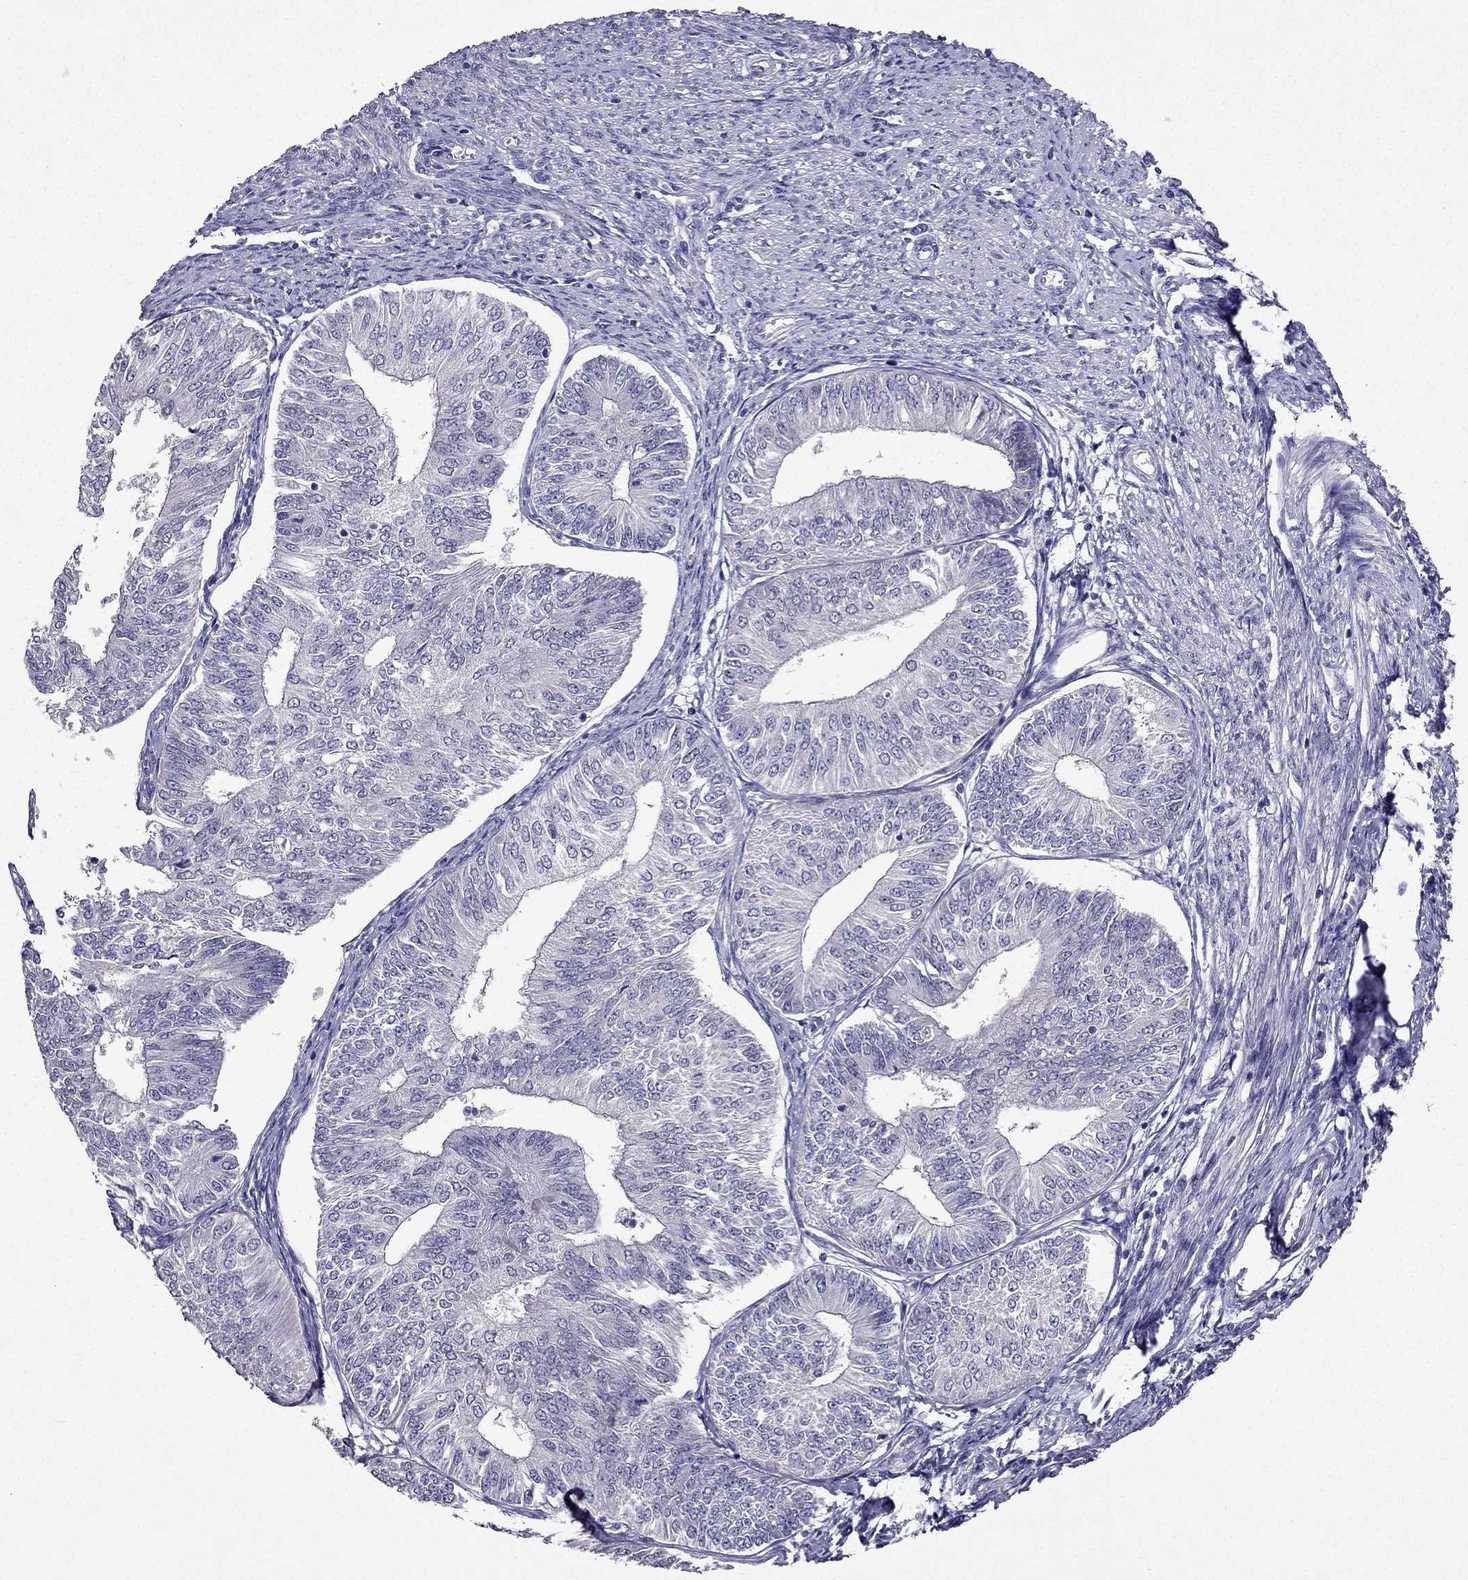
{"staining": {"intensity": "negative", "quantity": "none", "location": "none"}, "tissue": "endometrial cancer", "cell_type": "Tumor cells", "image_type": "cancer", "snomed": [{"axis": "morphology", "description": "Adenocarcinoma, NOS"}, {"axis": "topography", "description": "Endometrium"}], "caption": "IHC of human endometrial cancer shows no positivity in tumor cells.", "gene": "DUSP15", "patient": {"sex": "female", "age": 58}}